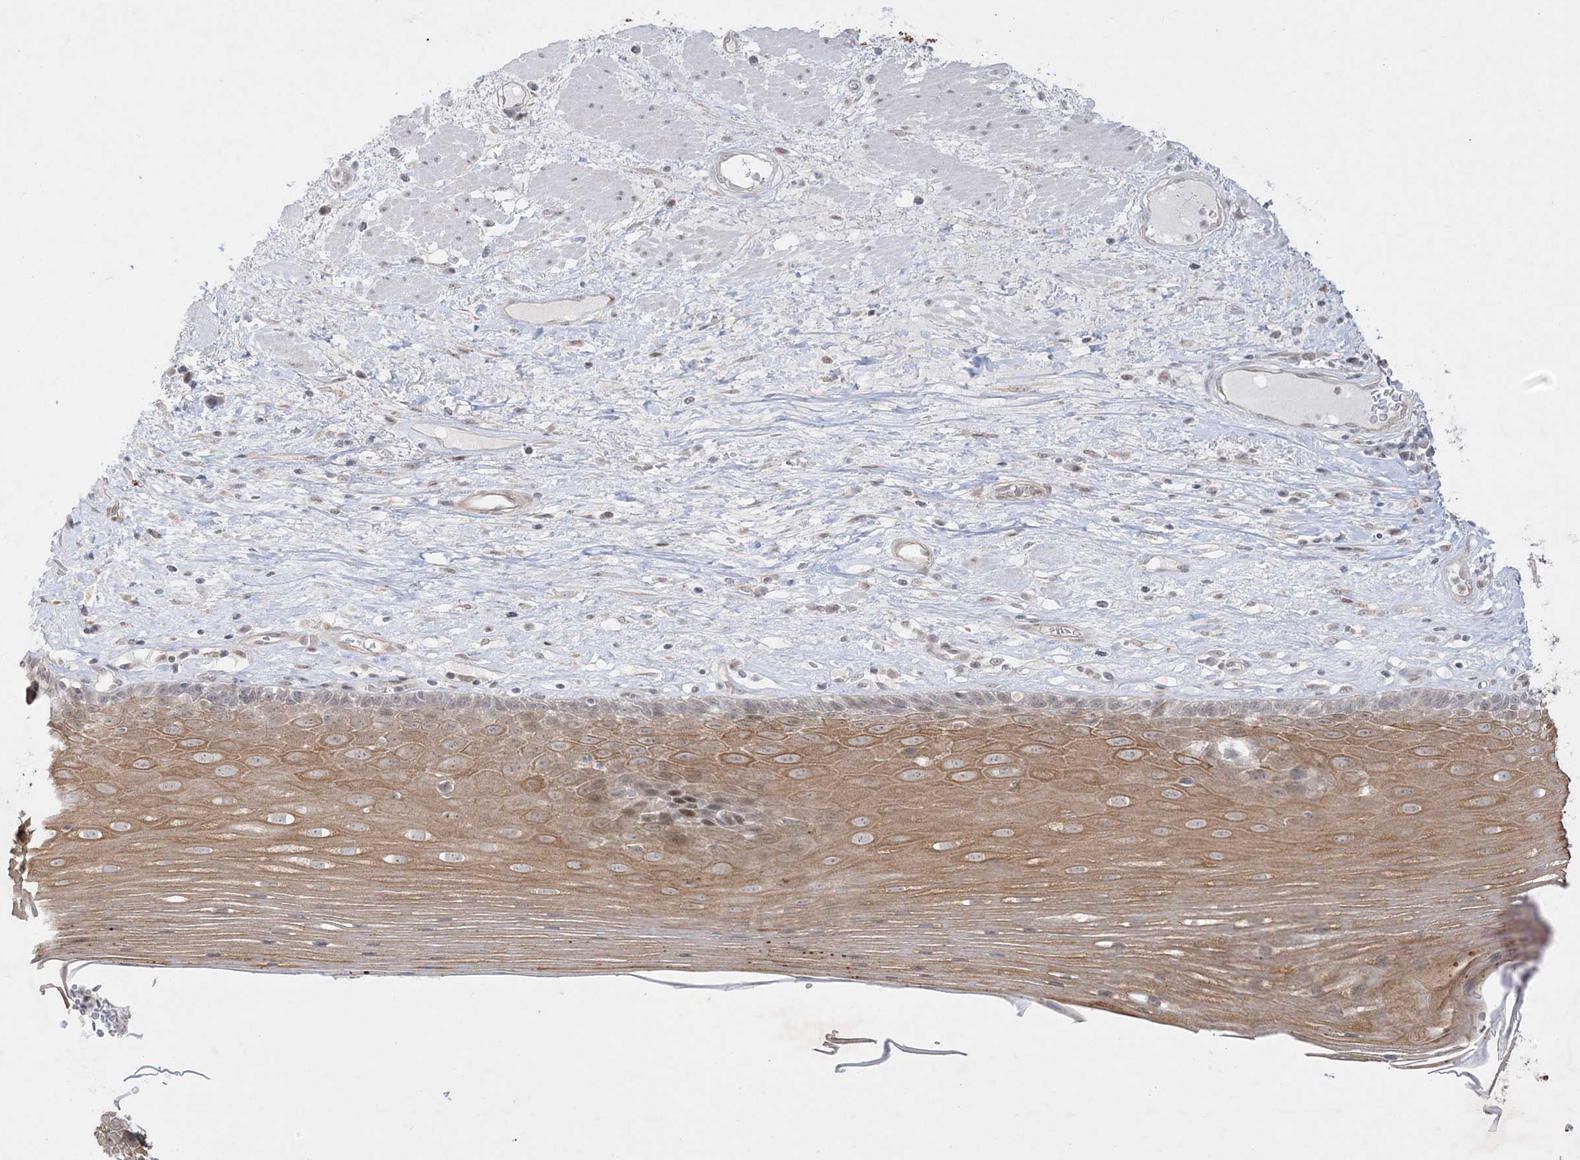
{"staining": {"intensity": "moderate", "quantity": ">75%", "location": "cytoplasmic/membranous,nuclear"}, "tissue": "esophagus", "cell_type": "Squamous epithelial cells", "image_type": "normal", "snomed": [{"axis": "morphology", "description": "Normal tissue, NOS"}, {"axis": "topography", "description": "Esophagus"}], "caption": "Immunohistochemical staining of normal esophagus exhibits moderate cytoplasmic/membranous,nuclear protein expression in about >75% of squamous epithelial cells.", "gene": "PTK6", "patient": {"sex": "male", "age": 62}}